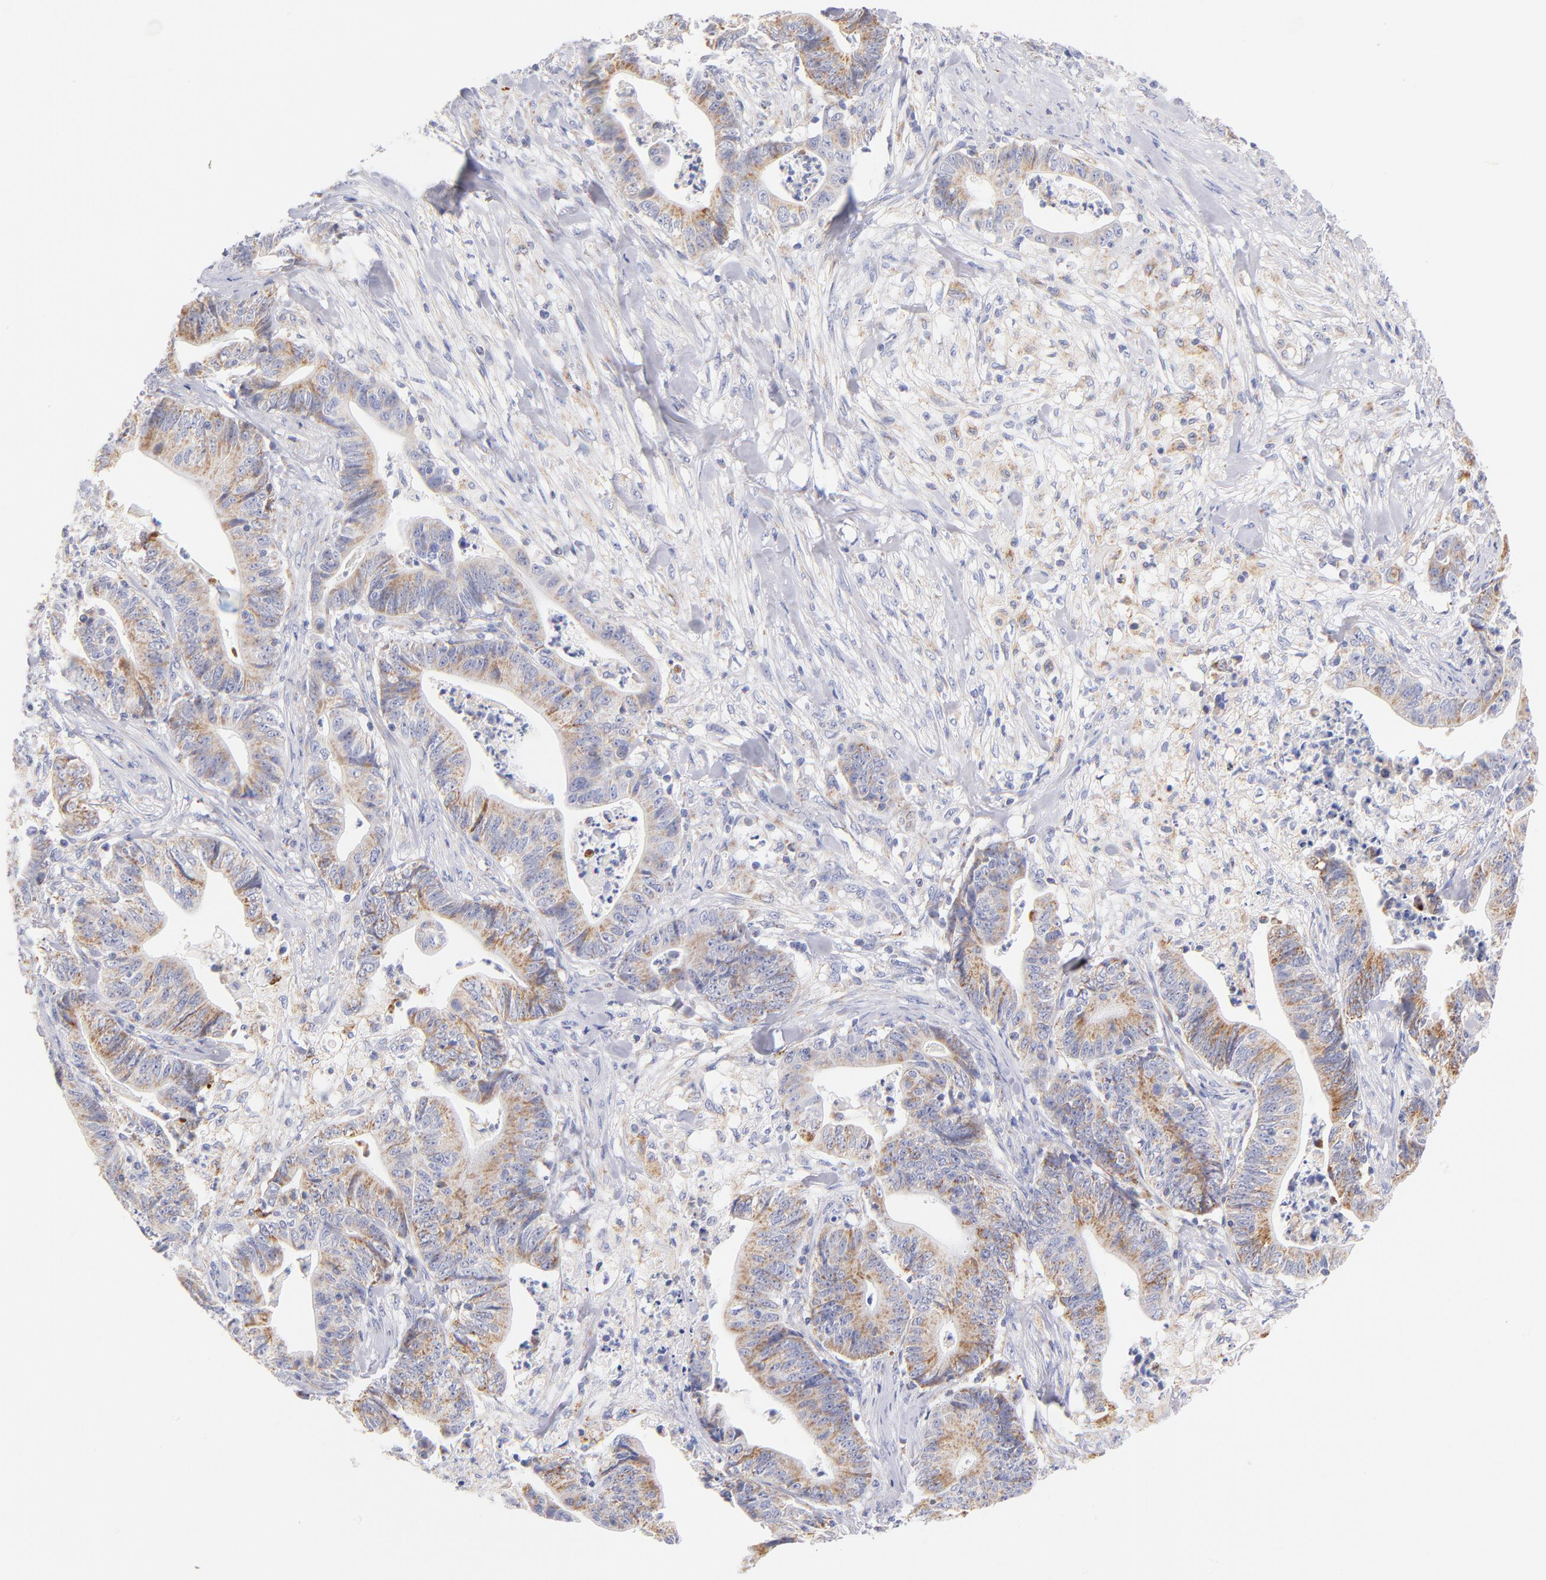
{"staining": {"intensity": "weak", "quantity": ">75%", "location": "cytoplasmic/membranous"}, "tissue": "stomach cancer", "cell_type": "Tumor cells", "image_type": "cancer", "snomed": [{"axis": "morphology", "description": "Adenocarcinoma, NOS"}, {"axis": "topography", "description": "Stomach, lower"}], "caption": "Human stomach cancer (adenocarcinoma) stained with a protein marker demonstrates weak staining in tumor cells.", "gene": "AIFM1", "patient": {"sex": "female", "age": 86}}